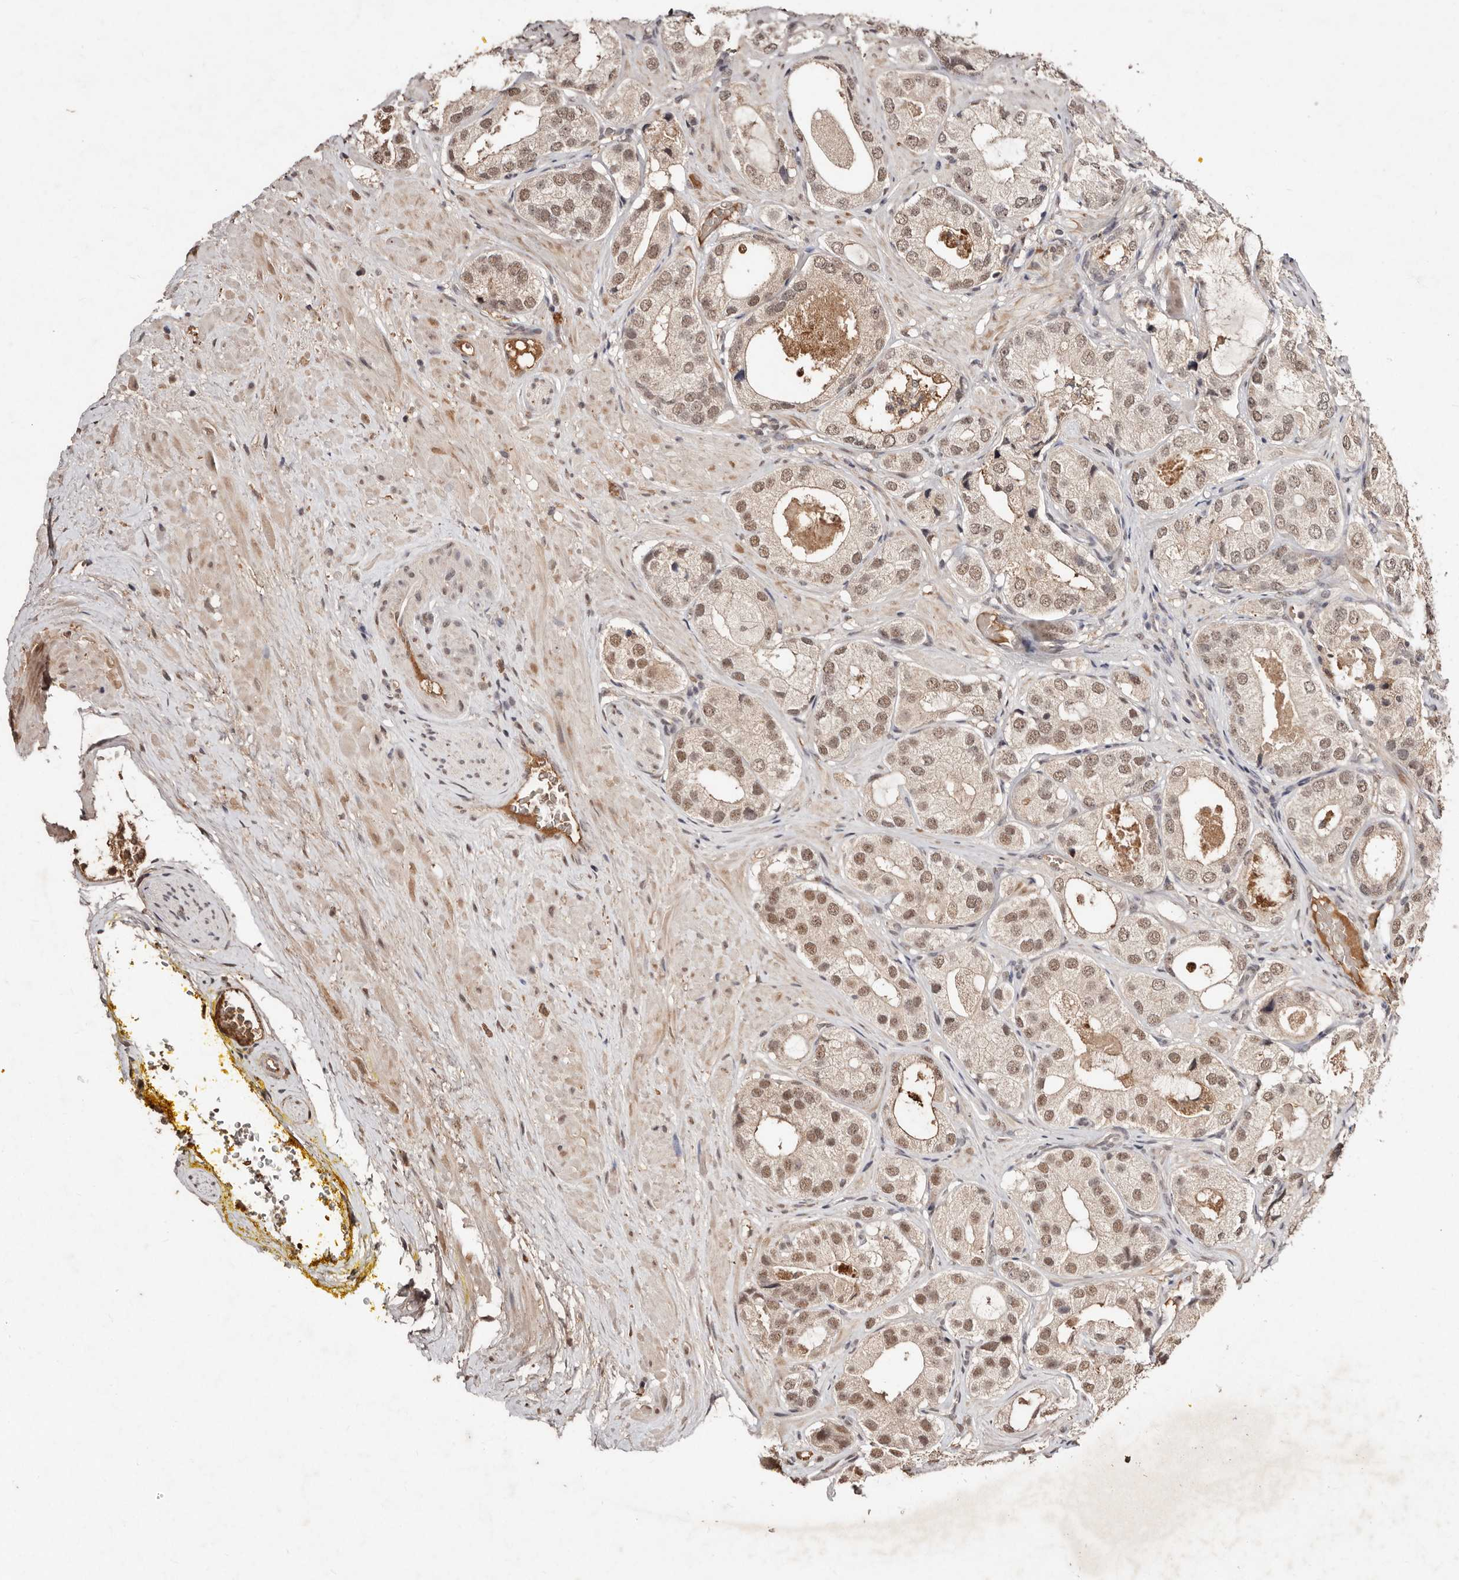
{"staining": {"intensity": "moderate", "quantity": ">75%", "location": "nuclear"}, "tissue": "prostate cancer", "cell_type": "Tumor cells", "image_type": "cancer", "snomed": [{"axis": "morphology", "description": "Adenocarcinoma, High grade"}, {"axis": "topography", "description": "Prostate"}], "caption": "Immunohistochemical staining of human prostate high-grade adenocarcinoma exhibits moderate nuclear protein staining in approximately >75% of tumor cells.", "gene": "BICRAL", "patient": {"sex": "male", "age": 59}}